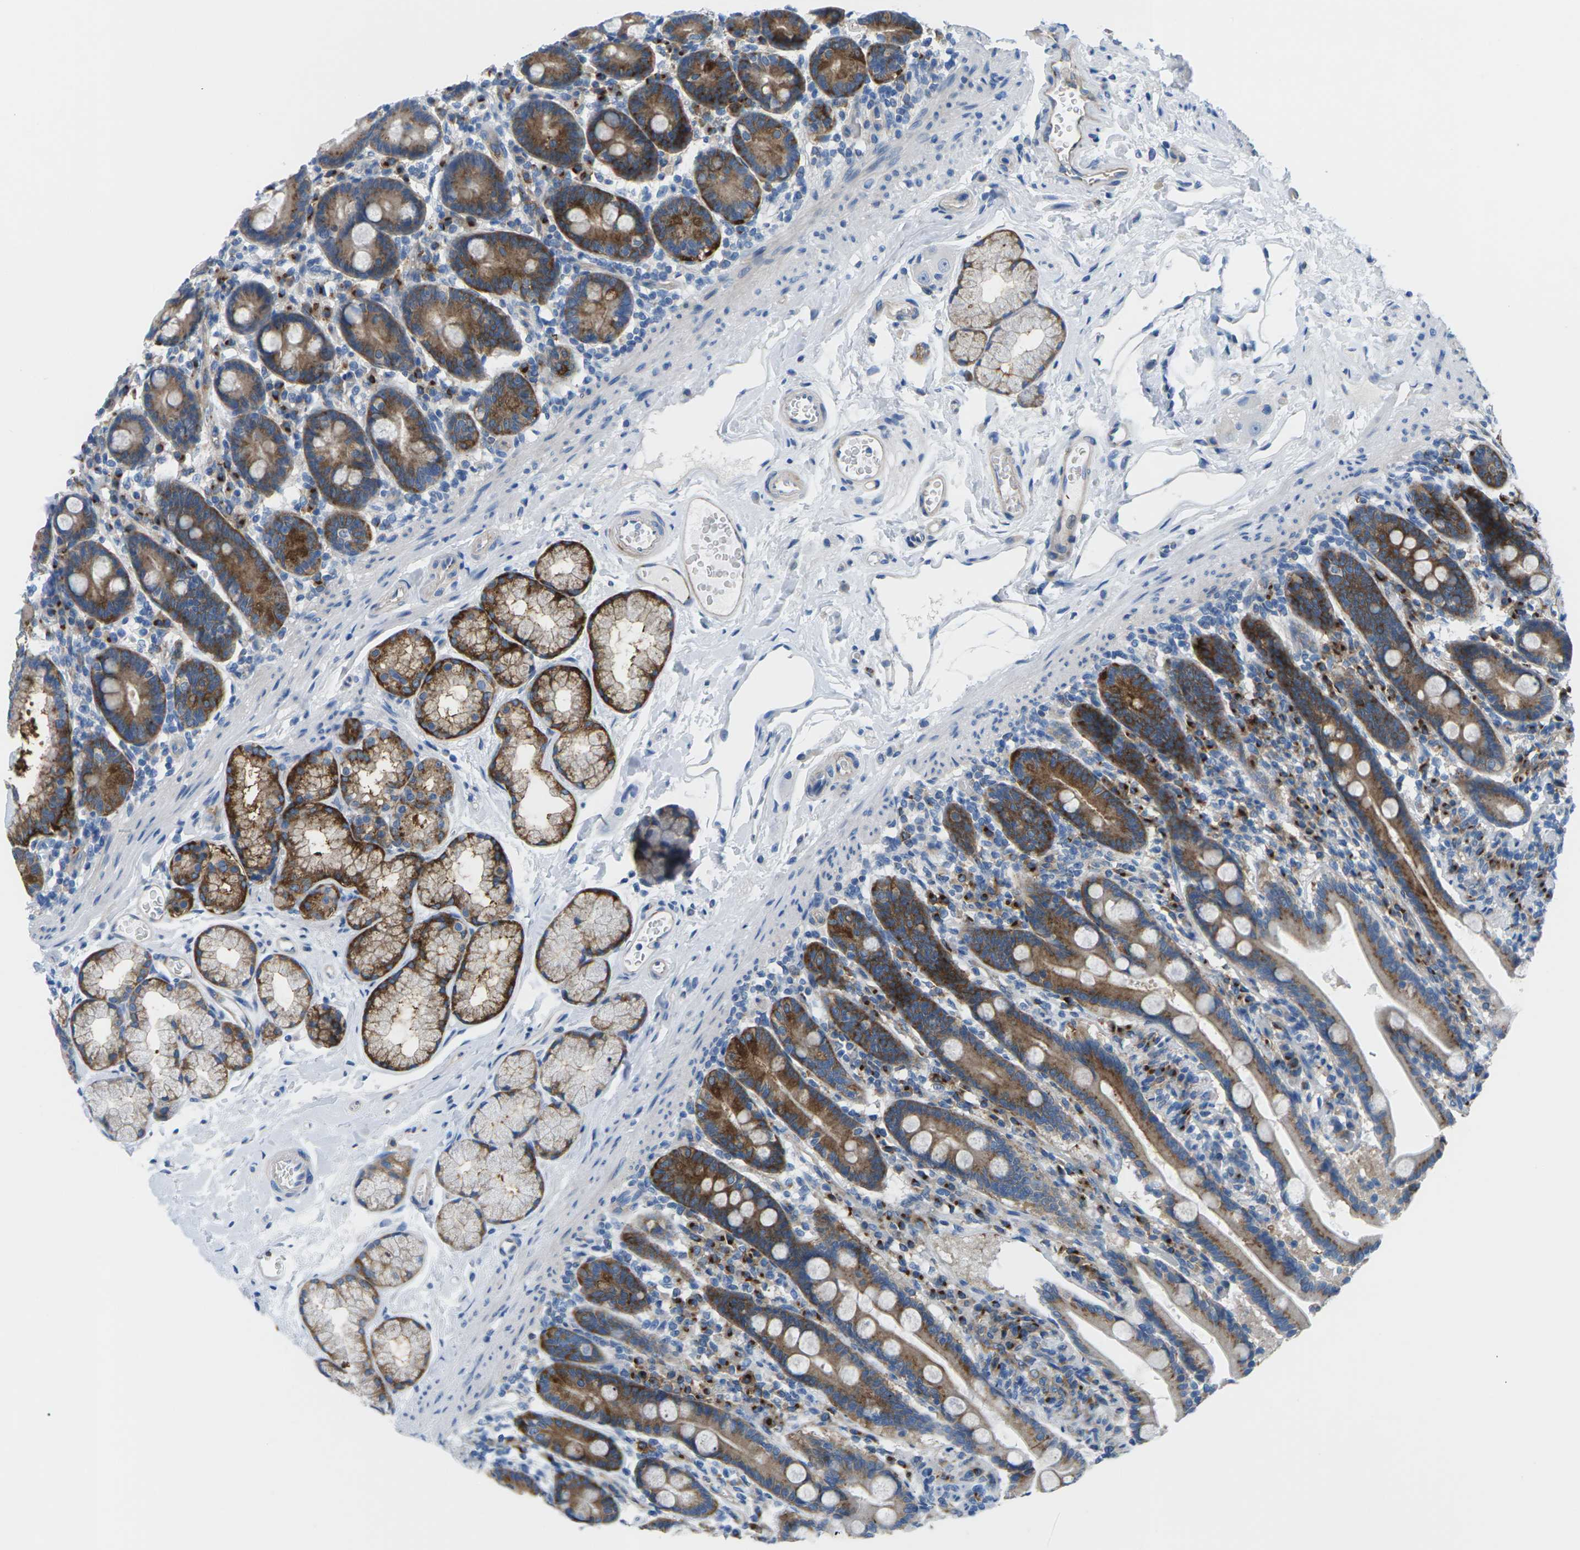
{"staining": {"intensity": "moderate", "quantity": ">75%", "location": "cytoplasmic/membranous"}, "tissue": "duodenum", "cell_type": "Glandular cells", "image_type": "normal", "snomed": [{"axis": "morphology", "description": "Normal tissue, NOS"}, {"axis": "topography", "description": "Duodenum"}], "caption": "Duodenum stained with a brown dye displays moderate cytoplasmic/membranous positive positivity in about >75% of glandular cells.", "gene": "SYNGR2", "patient": {"sex": "male", "age": 54}}